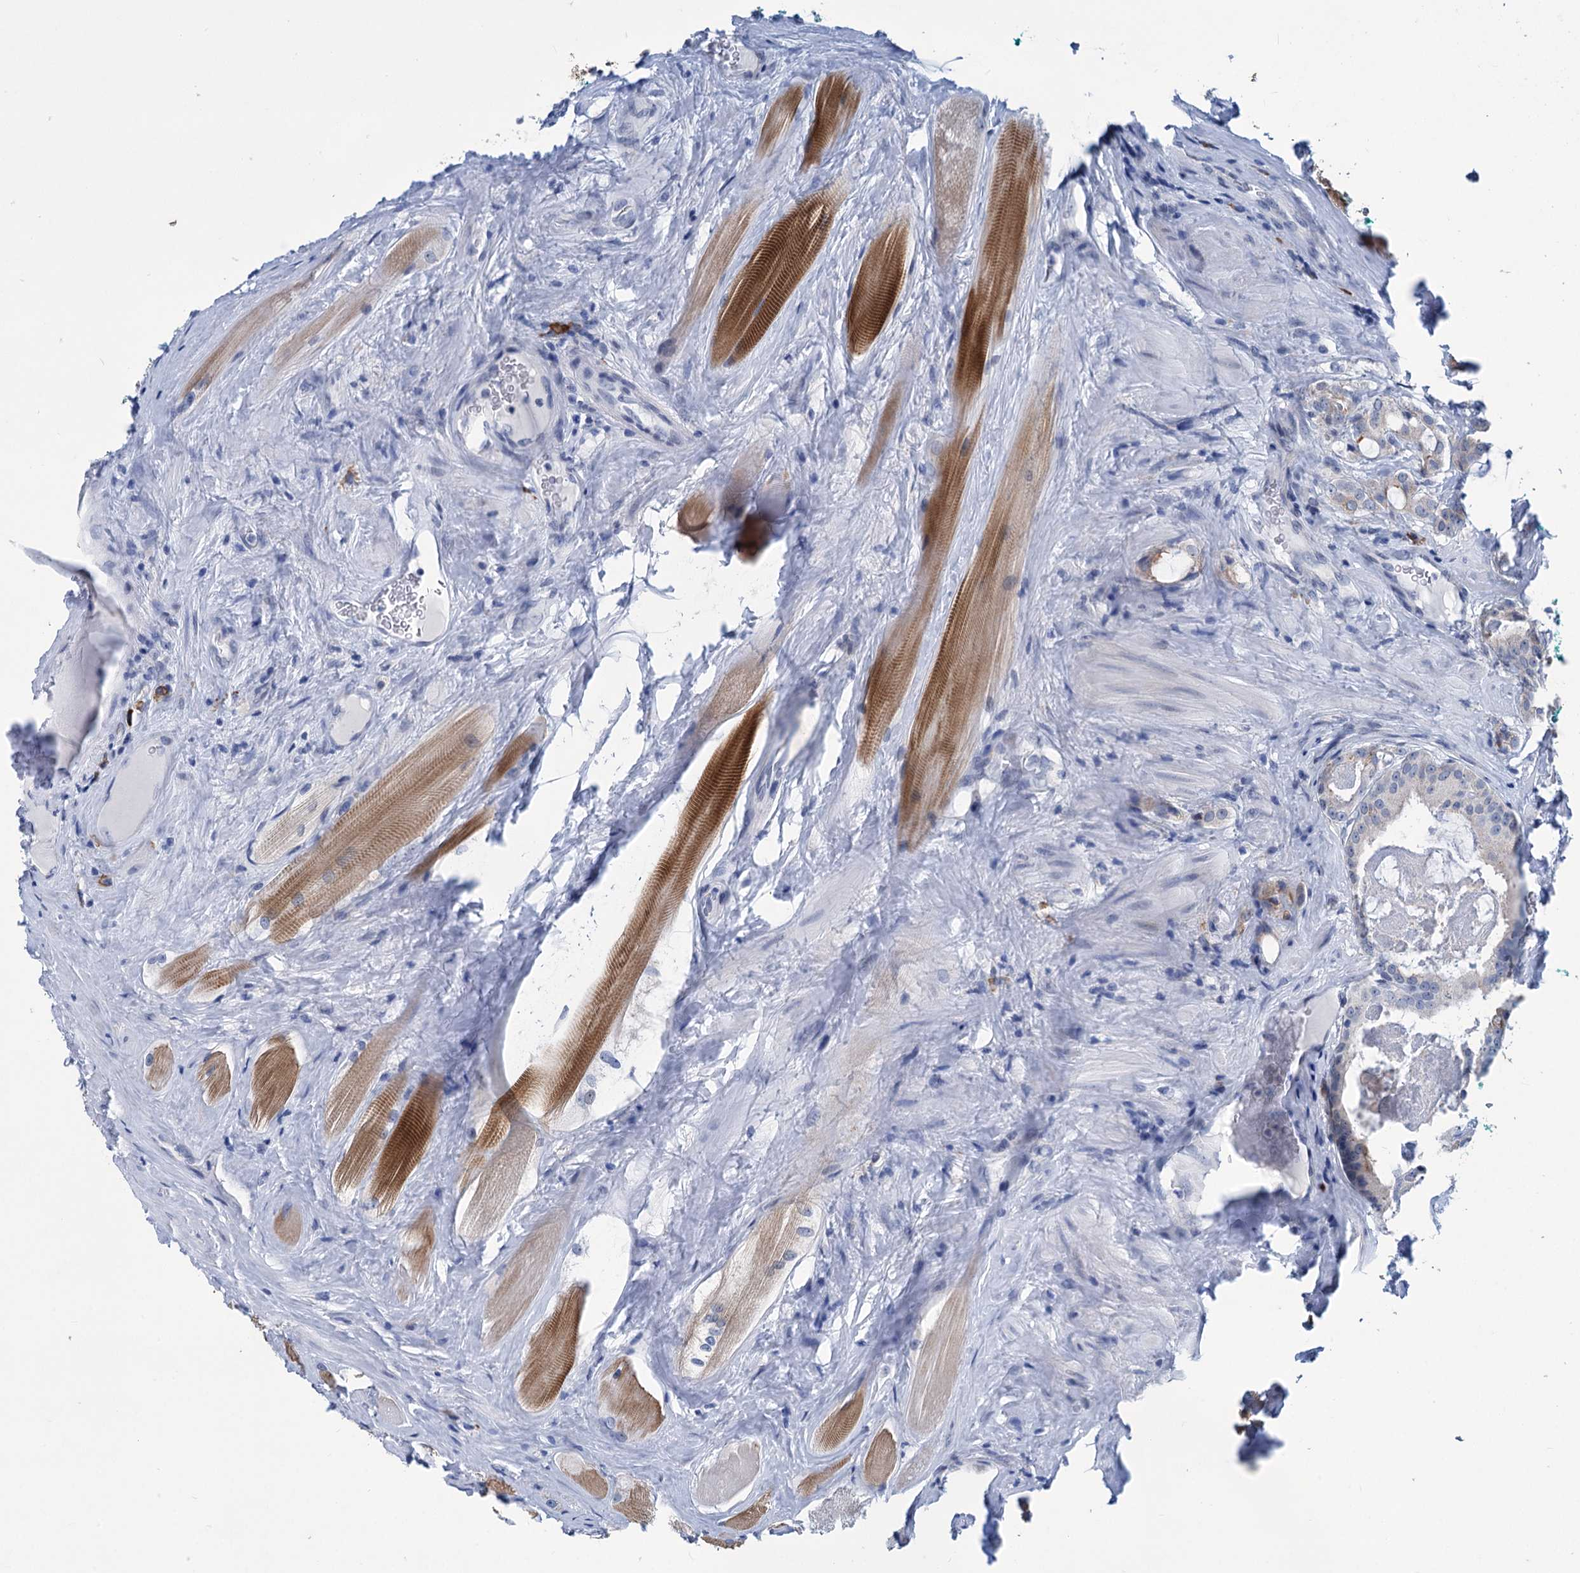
{"staining": {"intensity": "weak", "quantity": "<25%", "location": "cytoplasmic/membranous"}, "tissue": "prostate cancer", "cell_type": "Tumor cells", "image_type": "cancer", "snomed": [{"axis": "morphology", "description": "Adenocarcinoma, High grade"}, {"axis": "topography", "description": "Prostate"}], "caption": "There is no significant staining in tumor cells of prostate cancer (high-grade adenocarcinoma).", "gene": "NEU3", "patient": {"sex": "male", "age": 63}}